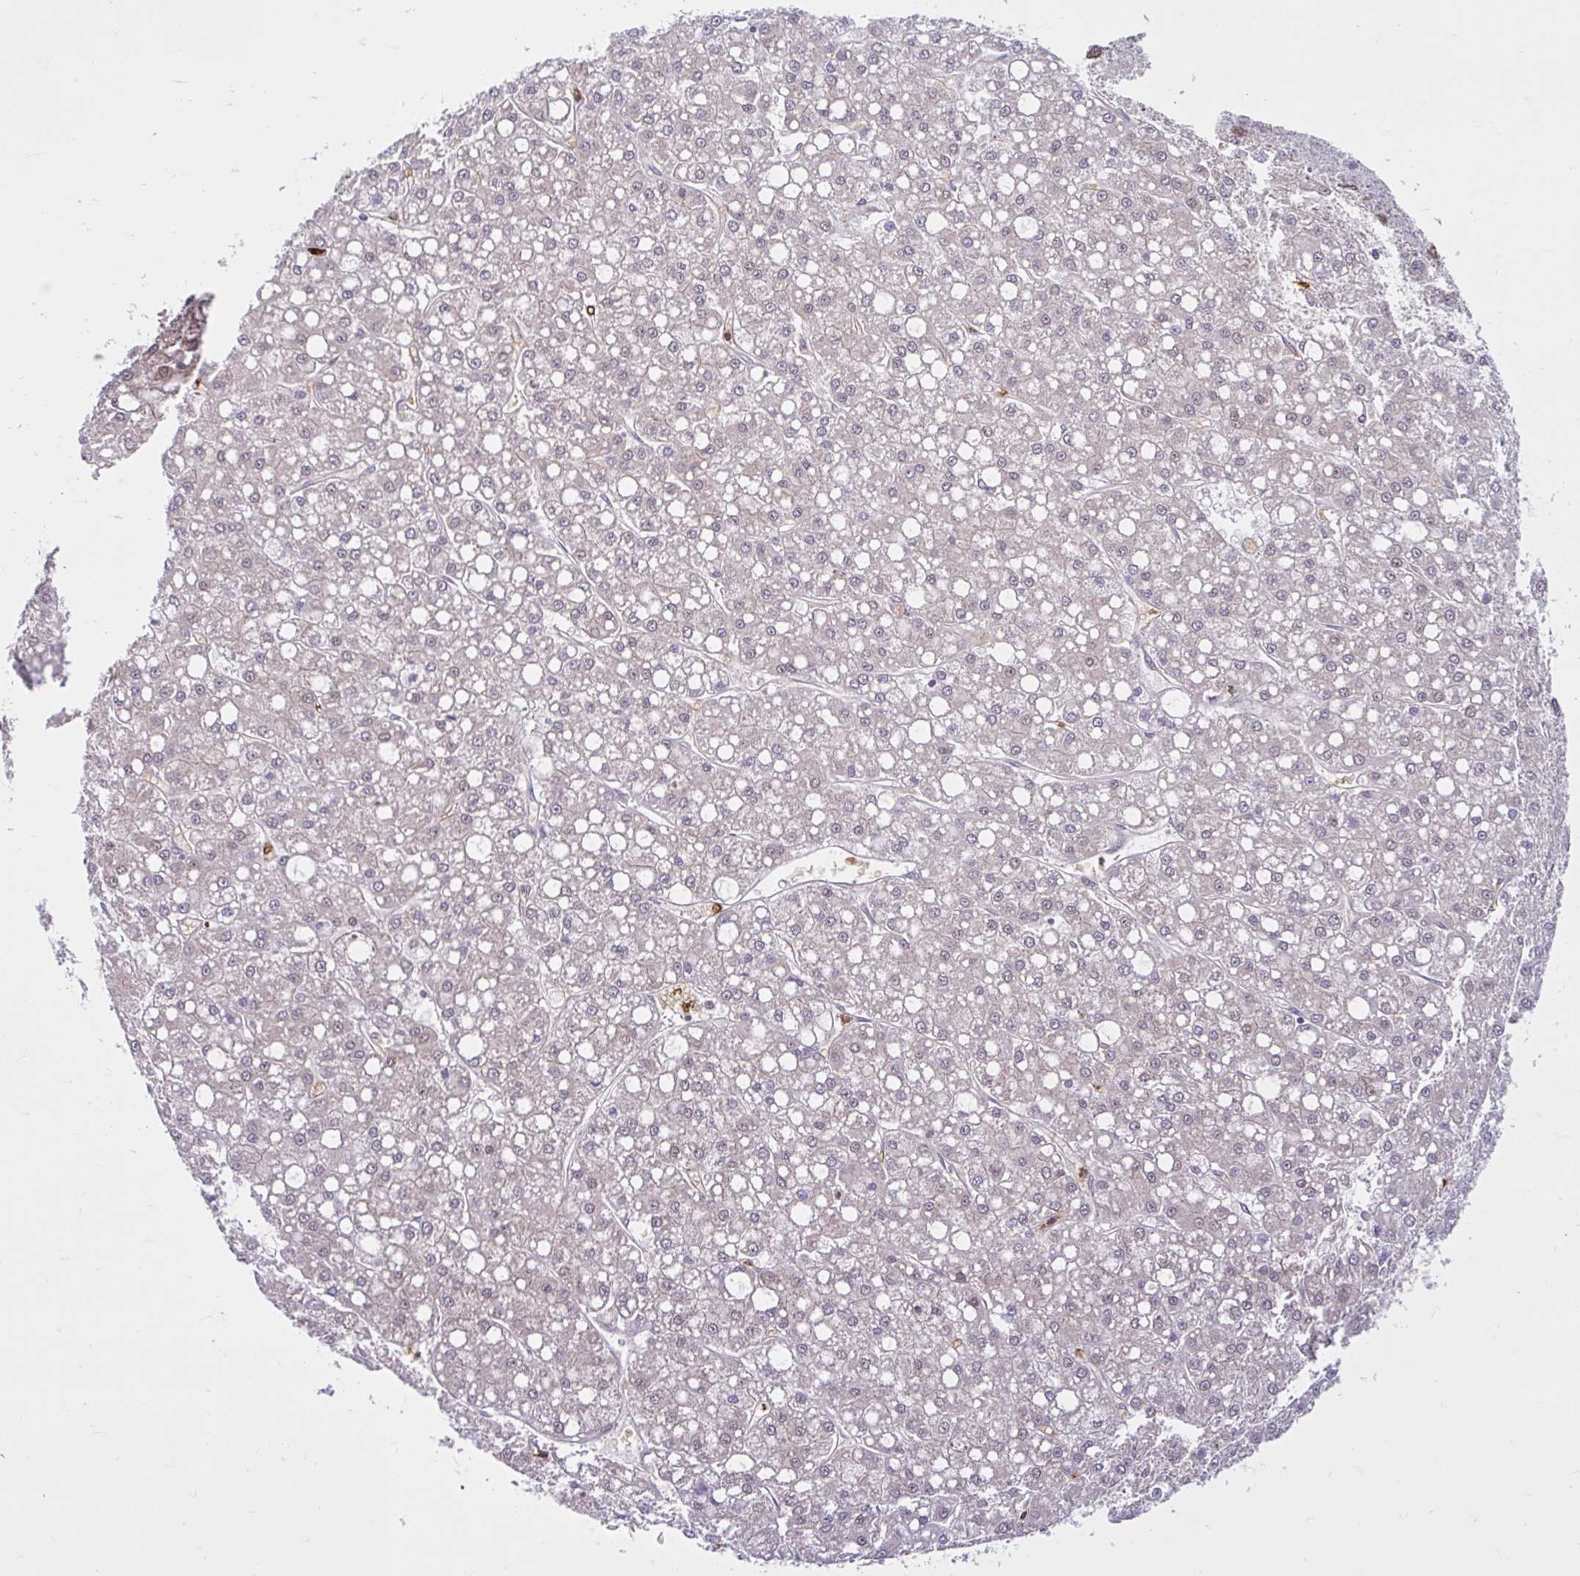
{"staining": {"intensity": "negative", "quantity": "none", "location": "none"}, "tissue": "liver cancer", "cell_type": "Tumor cells", "image_type": "cancer", "snomed": [{"axis": "morphology", "description": "Carcinoma, Hepatocellular, NOS"}, {"axis": "topography", "description": "Liver"}], "caption": "DAB immunohistochemical staining of human liver cancer demonstrates no significant staining in tumor cells.", "gene": "HMBS", "patient": {"sex": "male", "age": 67}}